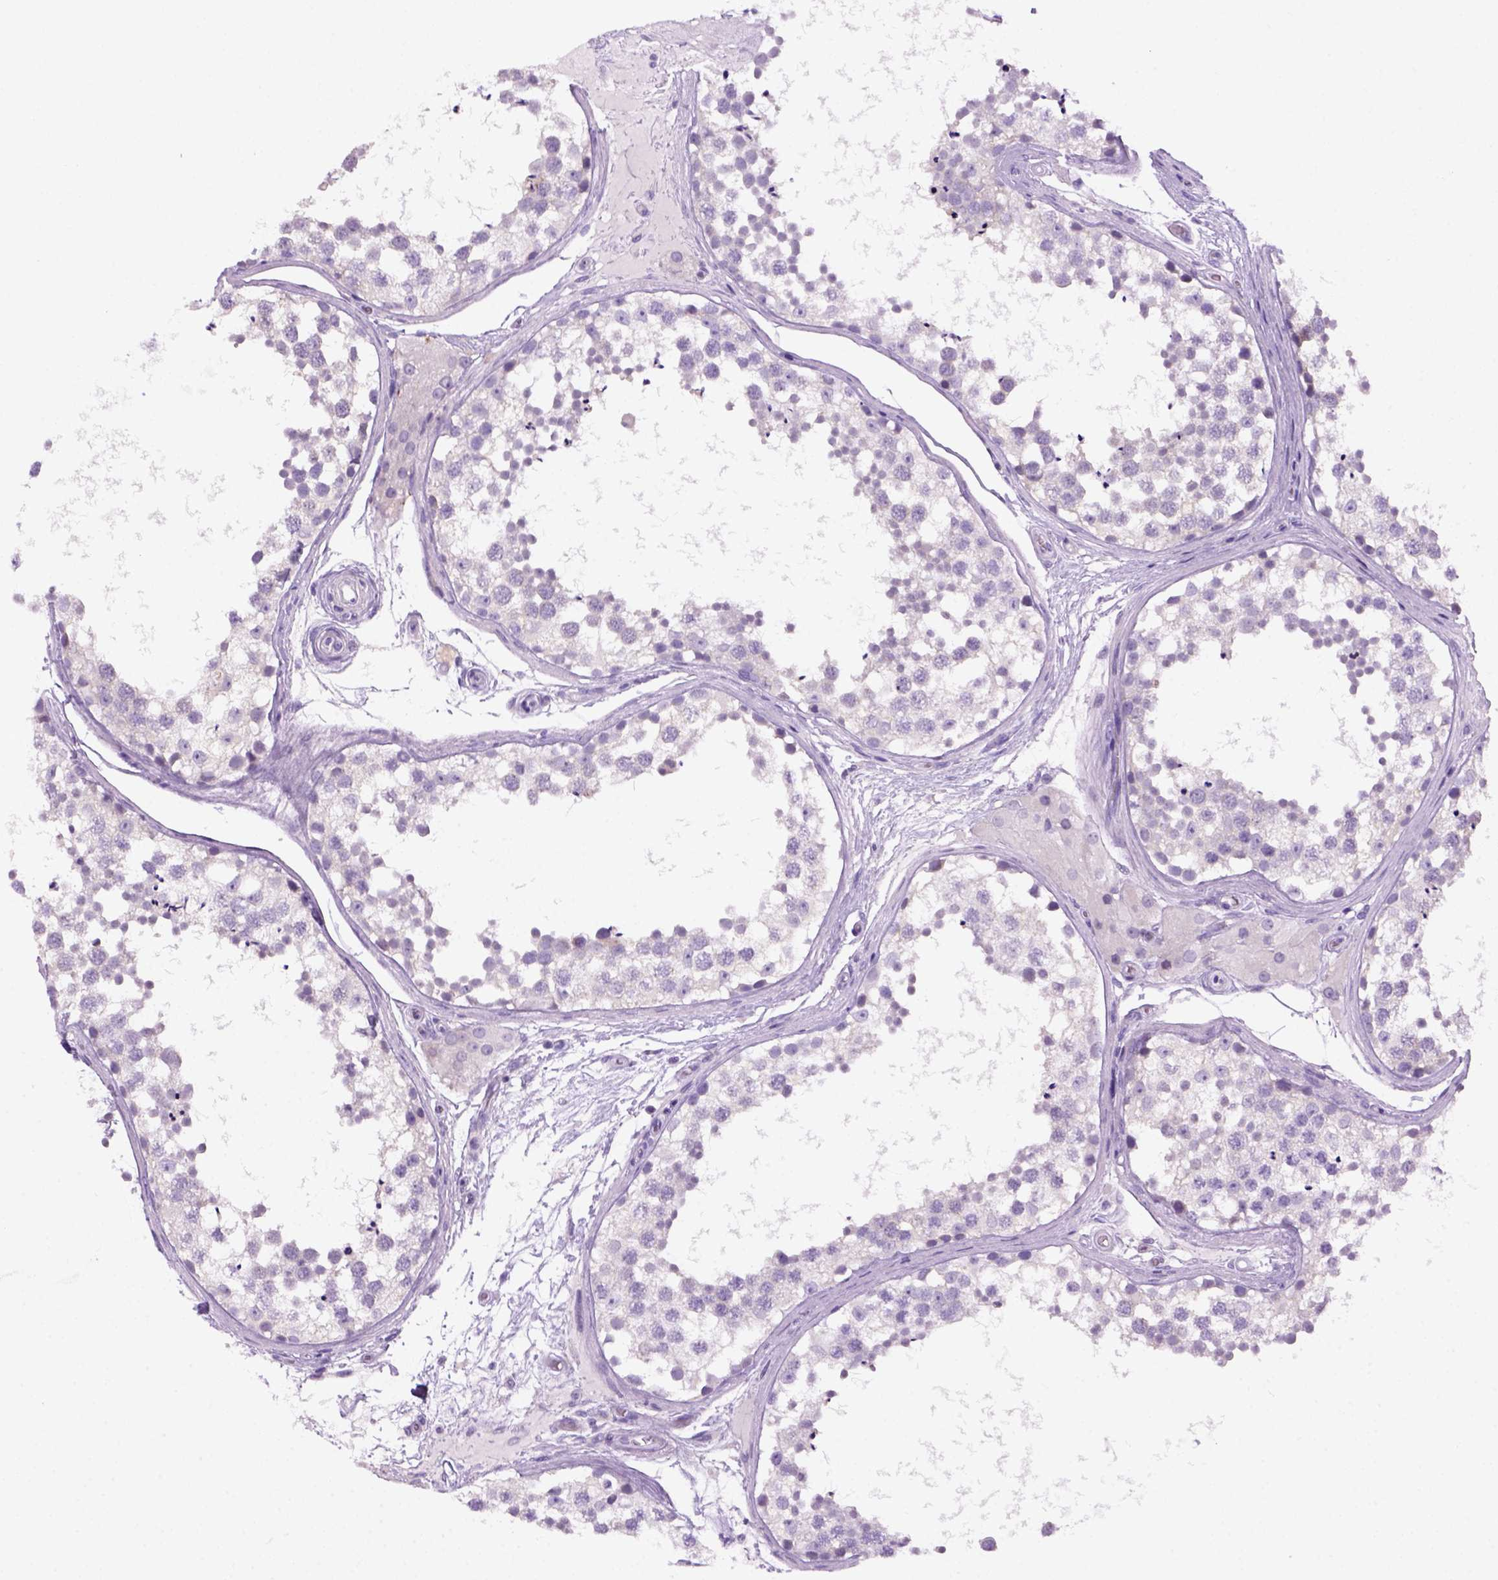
{"staining": {"intensity": "negative", "quantity": "none", "location": "none"}, "tissue": "testis", "cell_type": "Cells in seminiferous ducts", "image_type": "normal", "snomed": [{"axis": "morphology", "description": "Normal tissue, NOS"}, {"axis": "morphology", "description": "Seminoma, NOS"}, {"axis": "topography", "description": "Testis"}], "caption": "Testis was stained to show a protein in brown. There is no significant positivity in cells in seminiferous ducts. (Stains: DAB (3,3'-diaminobenzidine) IHC with hematoxylin counter stain, Microscopy: brightfield microscopy at high magnification).", "gene": "DNAH11", "patient": {"sex": "male", "age": 65}}